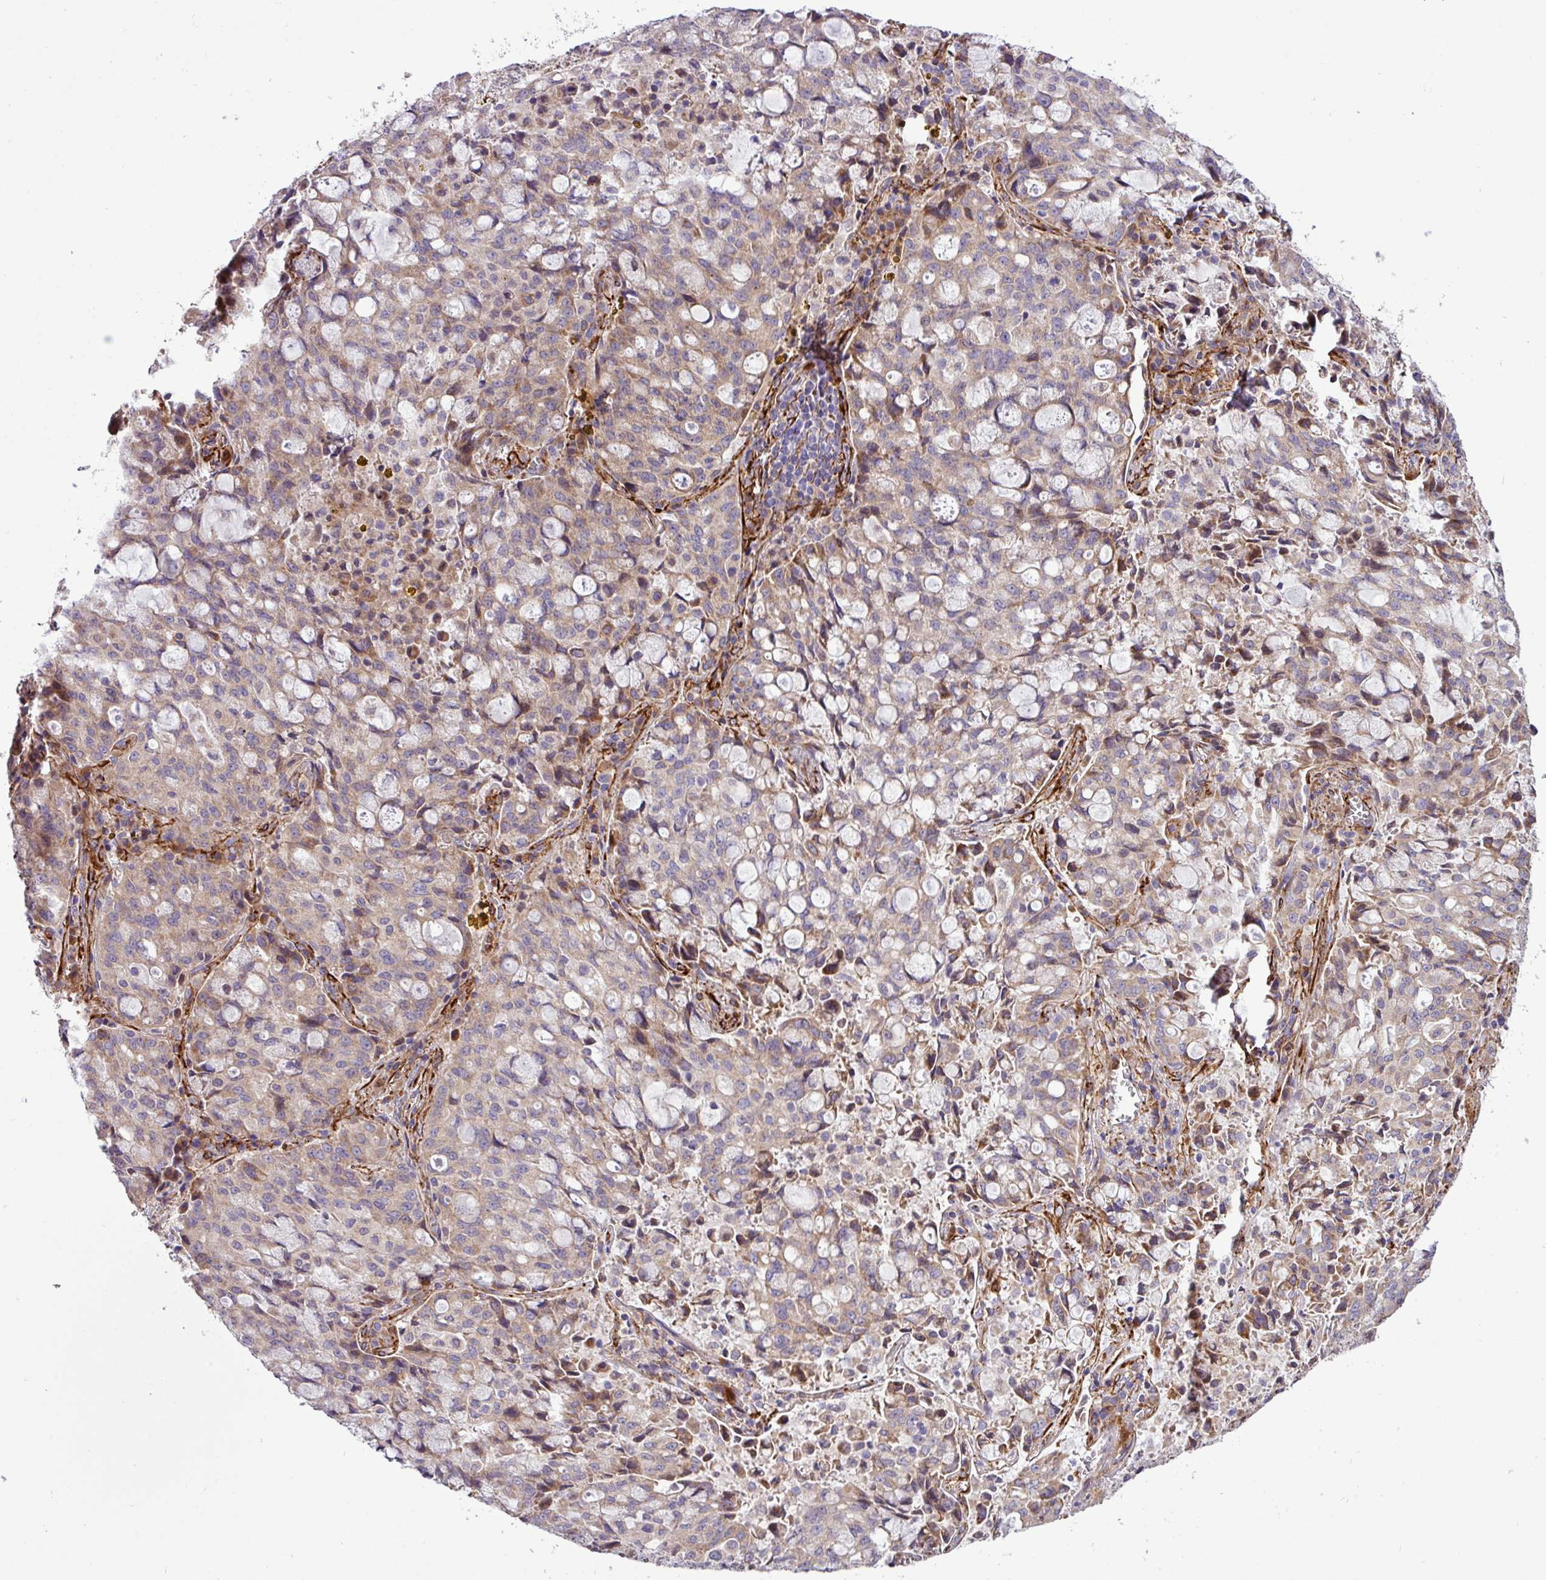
{"staining": {"intensity": "weak", "quantity": "25%-75%", "location": "cytoplasmic/membranous"}, "tissue": "lung cancer", "cell_type": "Tumor cells", "image_type": "cancer", "snomed": [{"axis": "morphology", "description": "Adenocarcinoma, NOS"}, {"axis": "topography", "description": "Lung"}], "caption": "Tumor cells display weak cytoplasmic/membranous staining in approximately 25%-75% of cells in lung cancer (adenocarcinoma).", "gene": "FAM47E", "patient": {"sex": "female", "age": 44}}